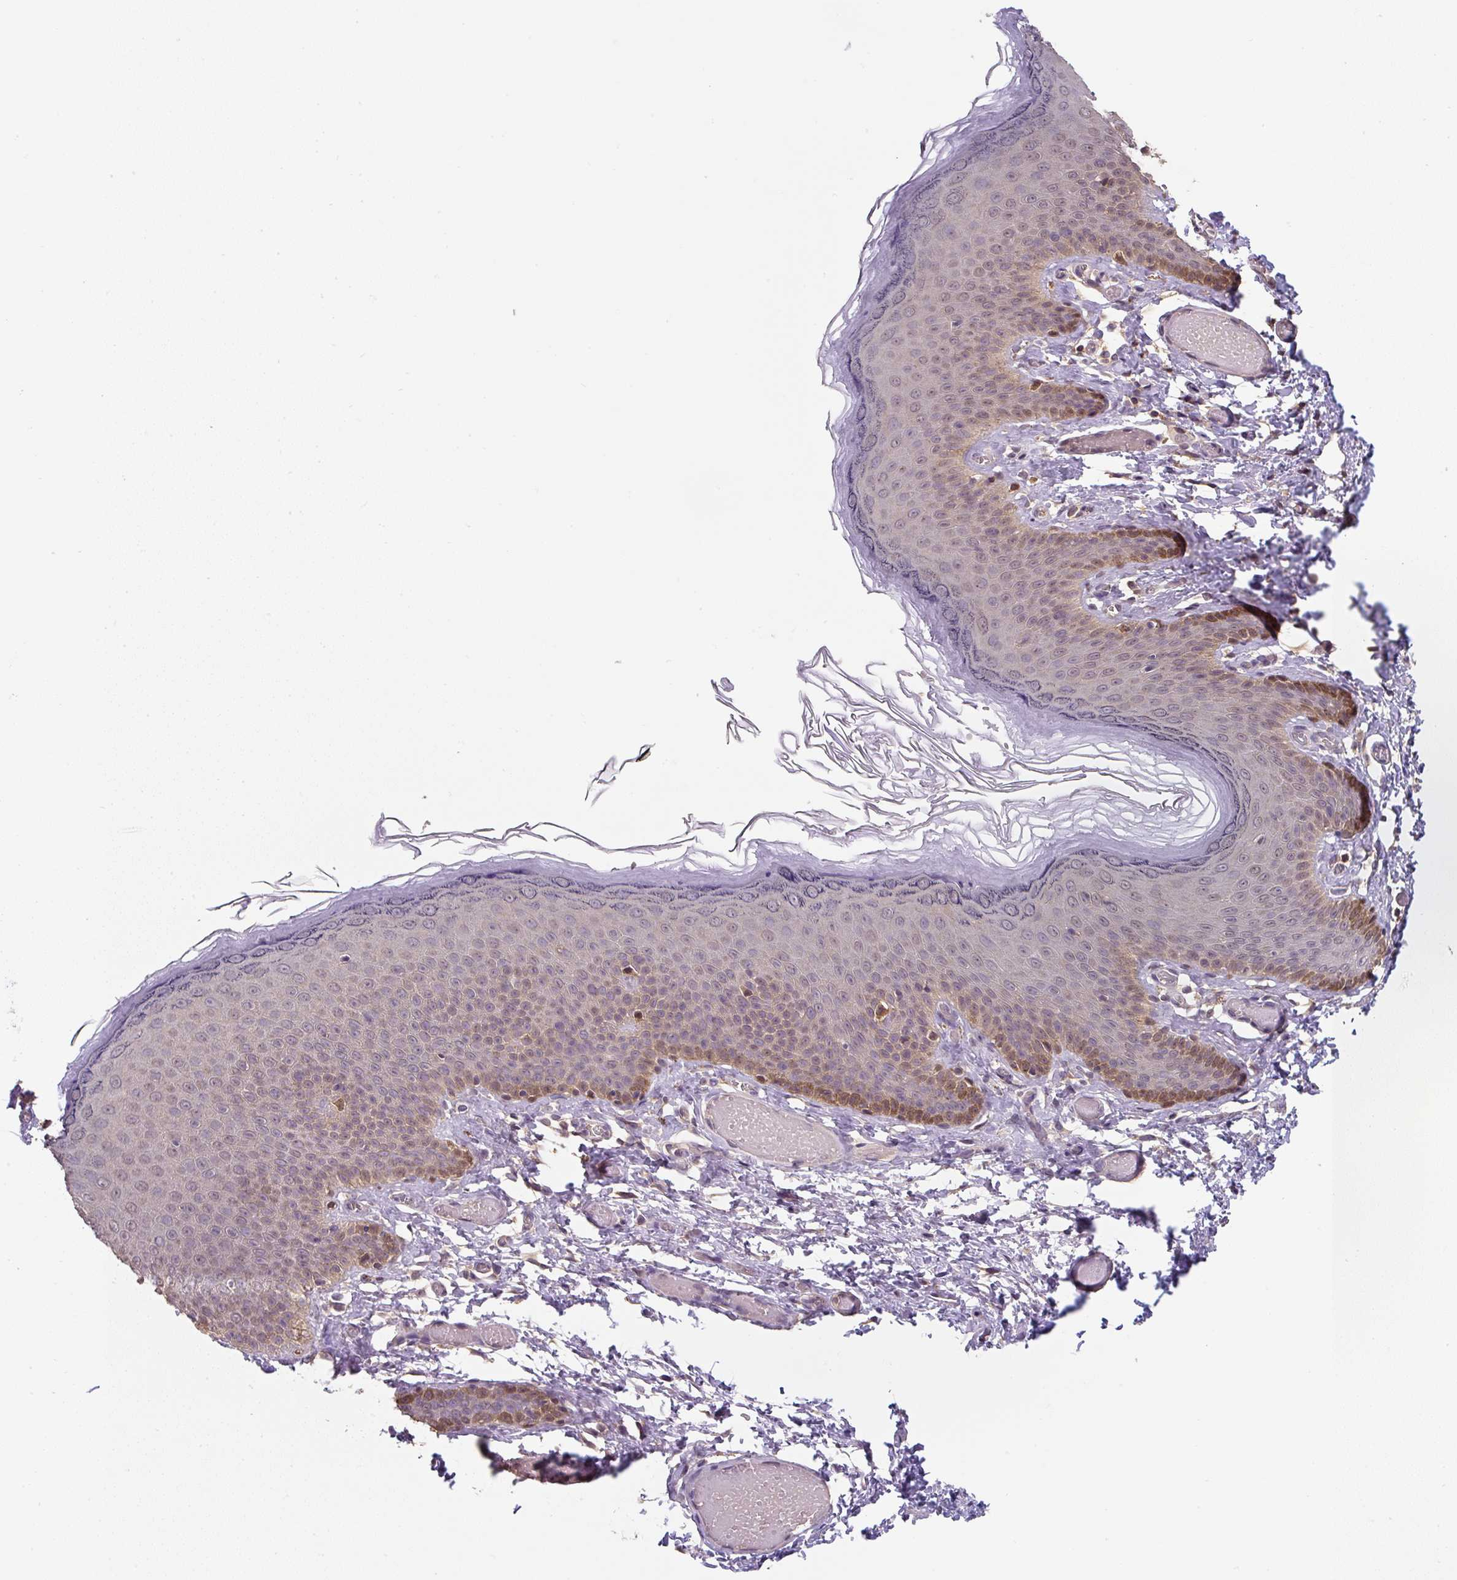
{"staining": {"intensity": "moderate", "quantity": "<25%", "location": "cytoplasmic/membranous"}, "tissue": "skin", "cell_type": "Epidermal cells", "image_type": "normal", "snomed": [{"axis": "morphology", "description": "Normal tissue, NOS"}, {"axis": "topography", "description": "Anal"}], "caption": "IHC (DAB) staining of normal human skin reveals moderate cytoplasmic/membranous protein staining in about <25% of epidermal cells. The protein of interest is shown in brown color, while the nuclei are stained blue.", "gene": "ST13", "patient": {"sex": "female", "age": 40}}